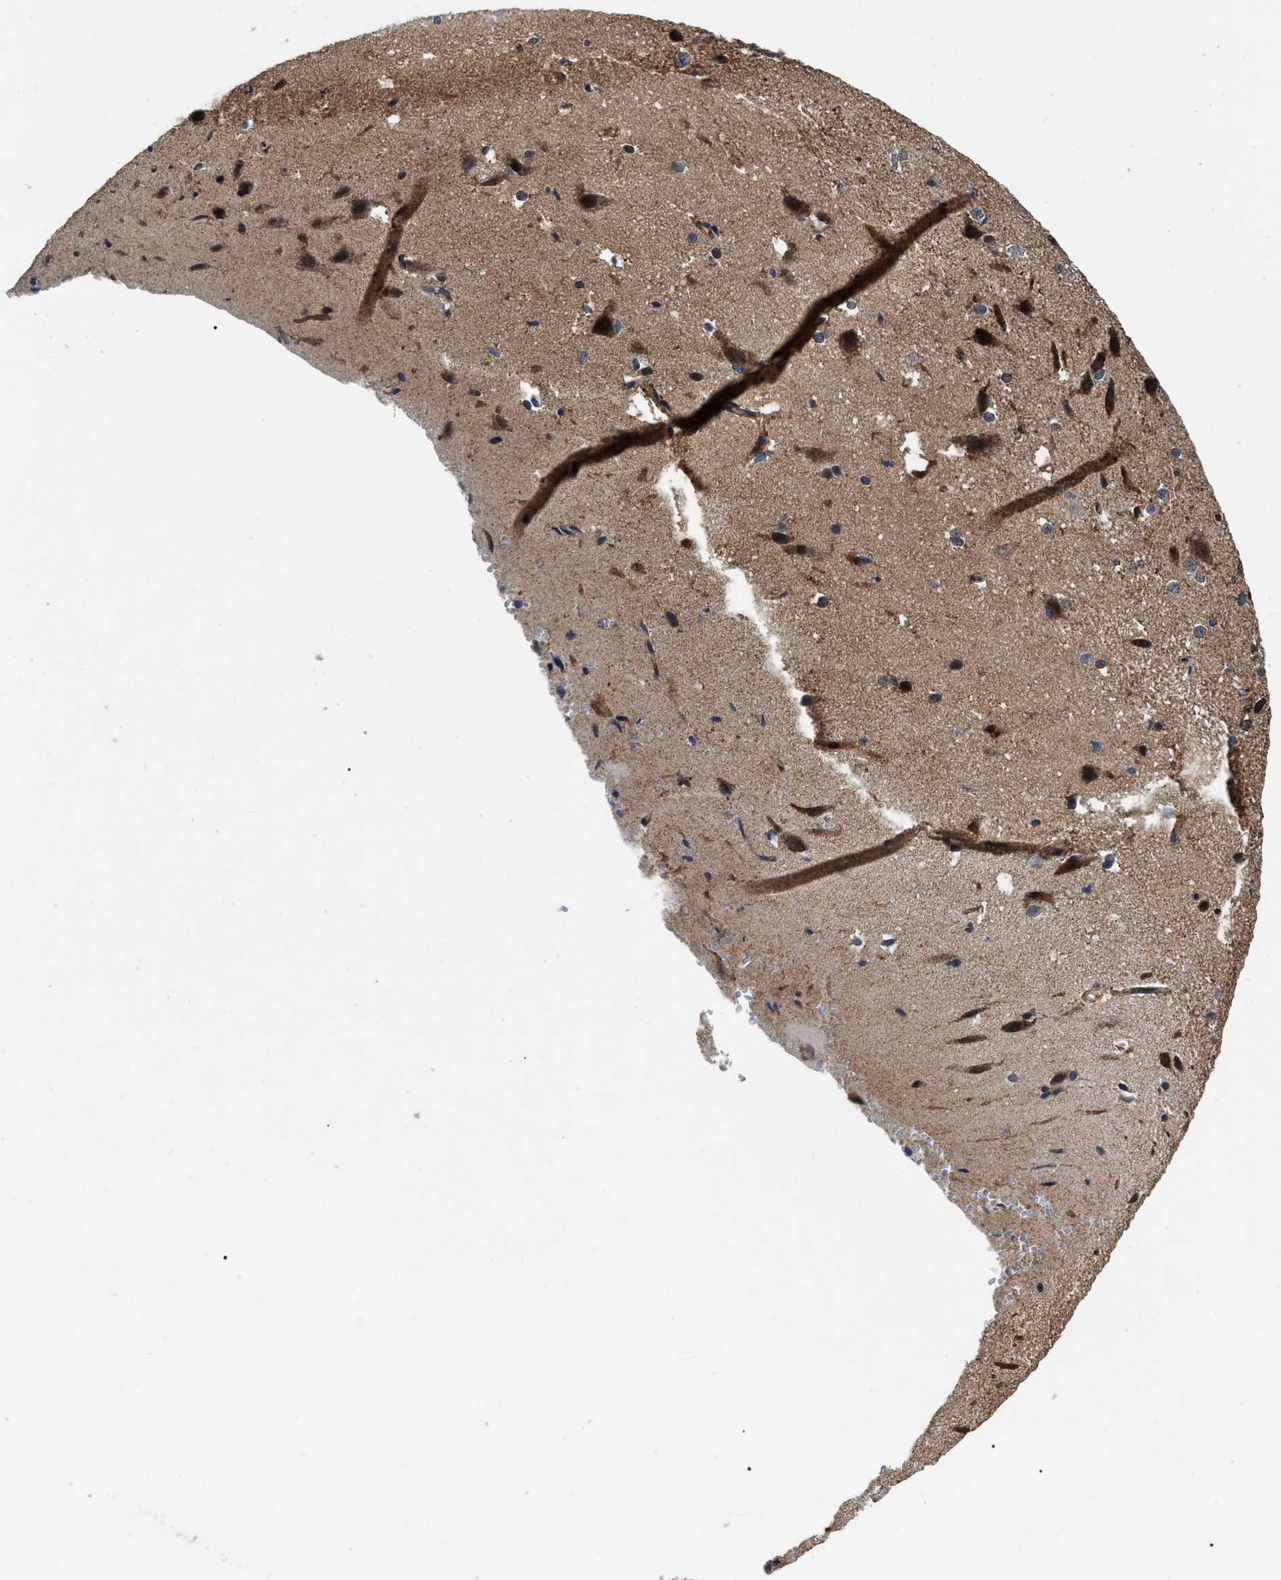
{"staining": {"intensity": "weak", "quantity": ">75%", "location": "cytoplasmic/membranous"}, "tissue": "cerebral cortex", "cell_type": "Endothelial cells", "image_type": "normal", "snomed": [{"axis": "morphology", "description": "Normal tissue, NOS"}, {"axis": "morphology", "description": "Developmental malformation"}, {"axis": "topography", "description": "Cerebral cortex"}], "caption": "Weak cytoplasmic/membranous staining is appreciated in about >75% of endothelial cells in unremarkable cerebral cortex.", "gene": "PPWD1", "patient": {"sex": "female", "age": 30}}